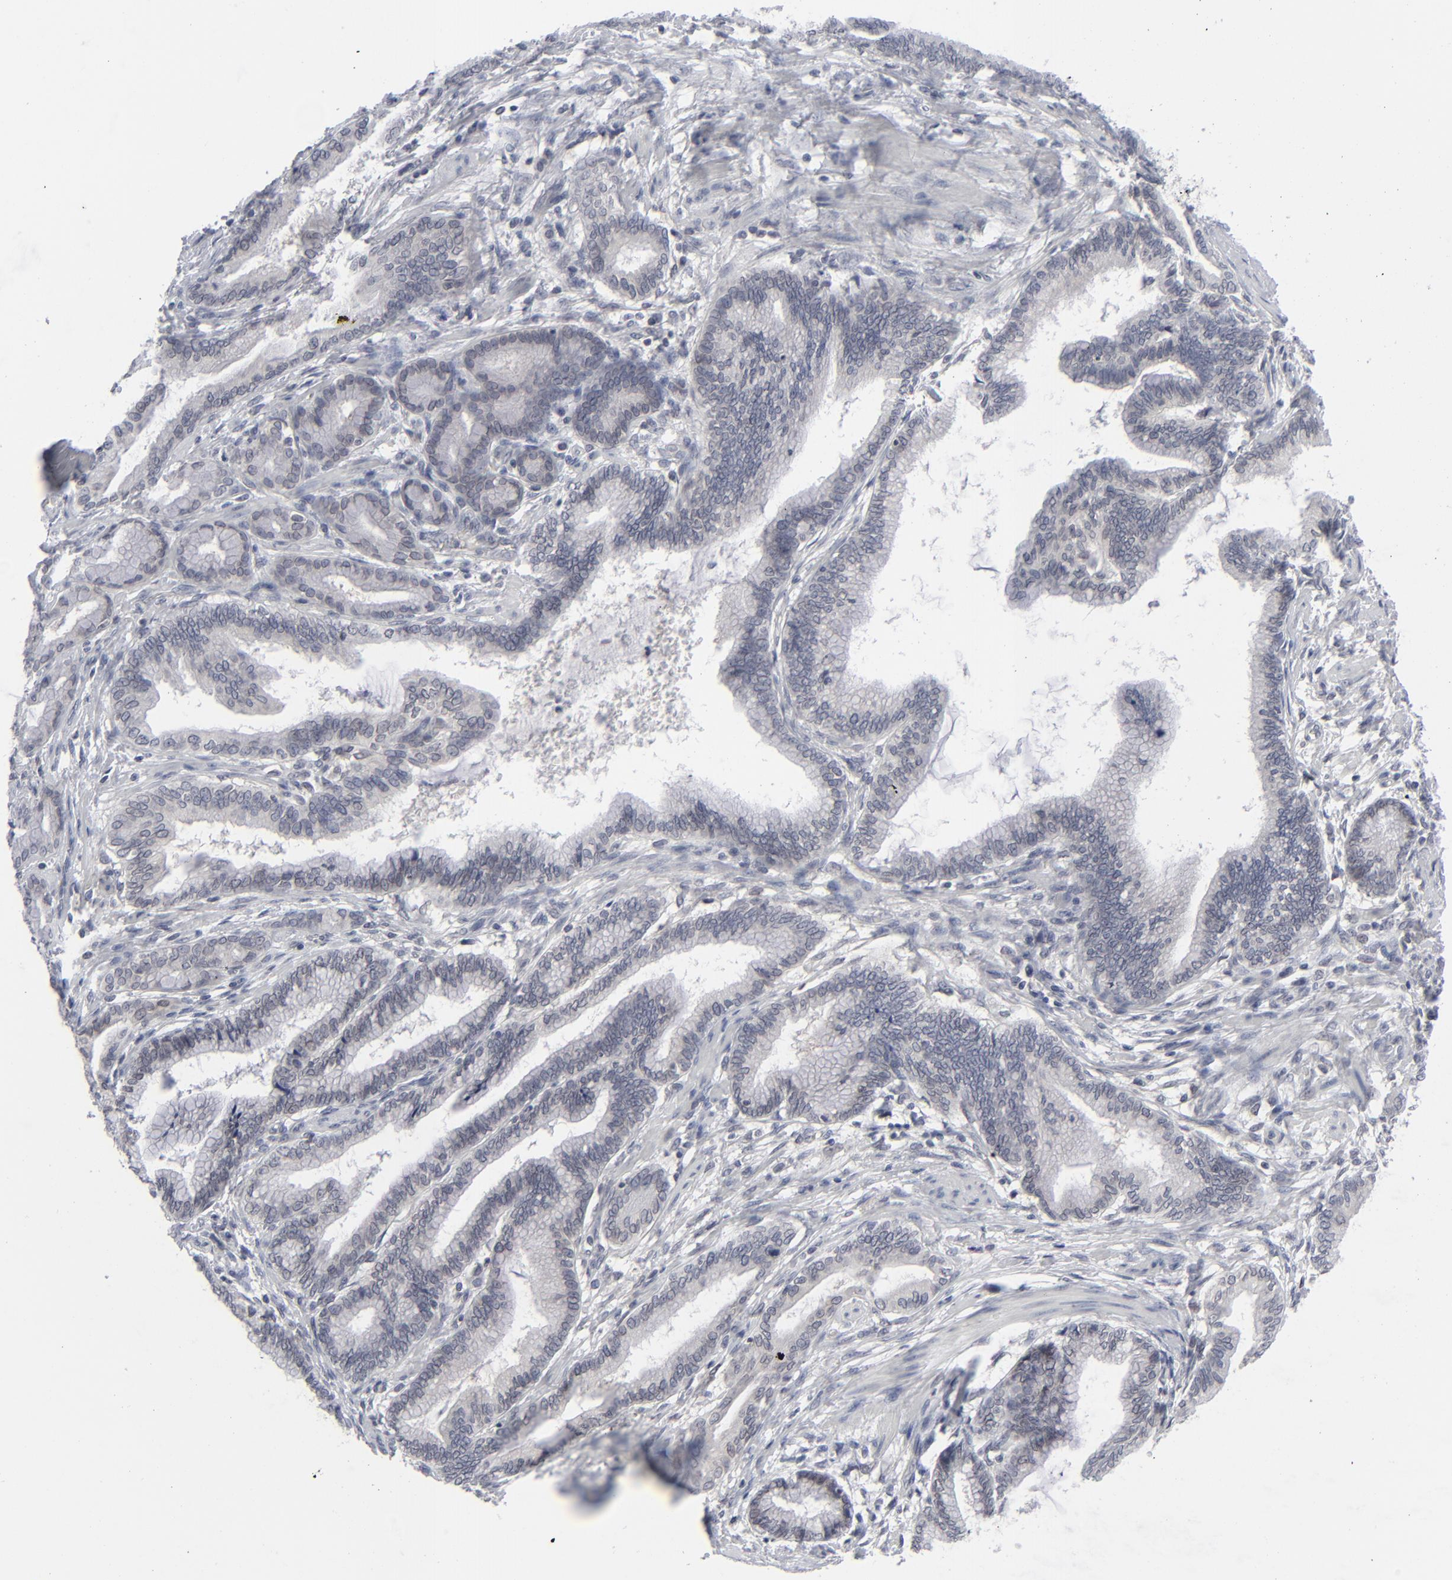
{"staining": {"intensity": "negative", "quantity": "none", "location": "none"}, "tissue": "pancreatic cancer", "cell_type": "Tumor cells", "image_type": "cancer", "snomed": [{"axis": "morphology", "description": "Adenocarcinoma, NOS"}, {"axis": "topography", "description": "Pancreas"}], "caption": "IHC histopathology image of human pancreatic cancer stained for a protein (brown), which shows no expression in tumor cells.", "gene": "NUP88", "patient": {"sex": "female", "age": 64}}